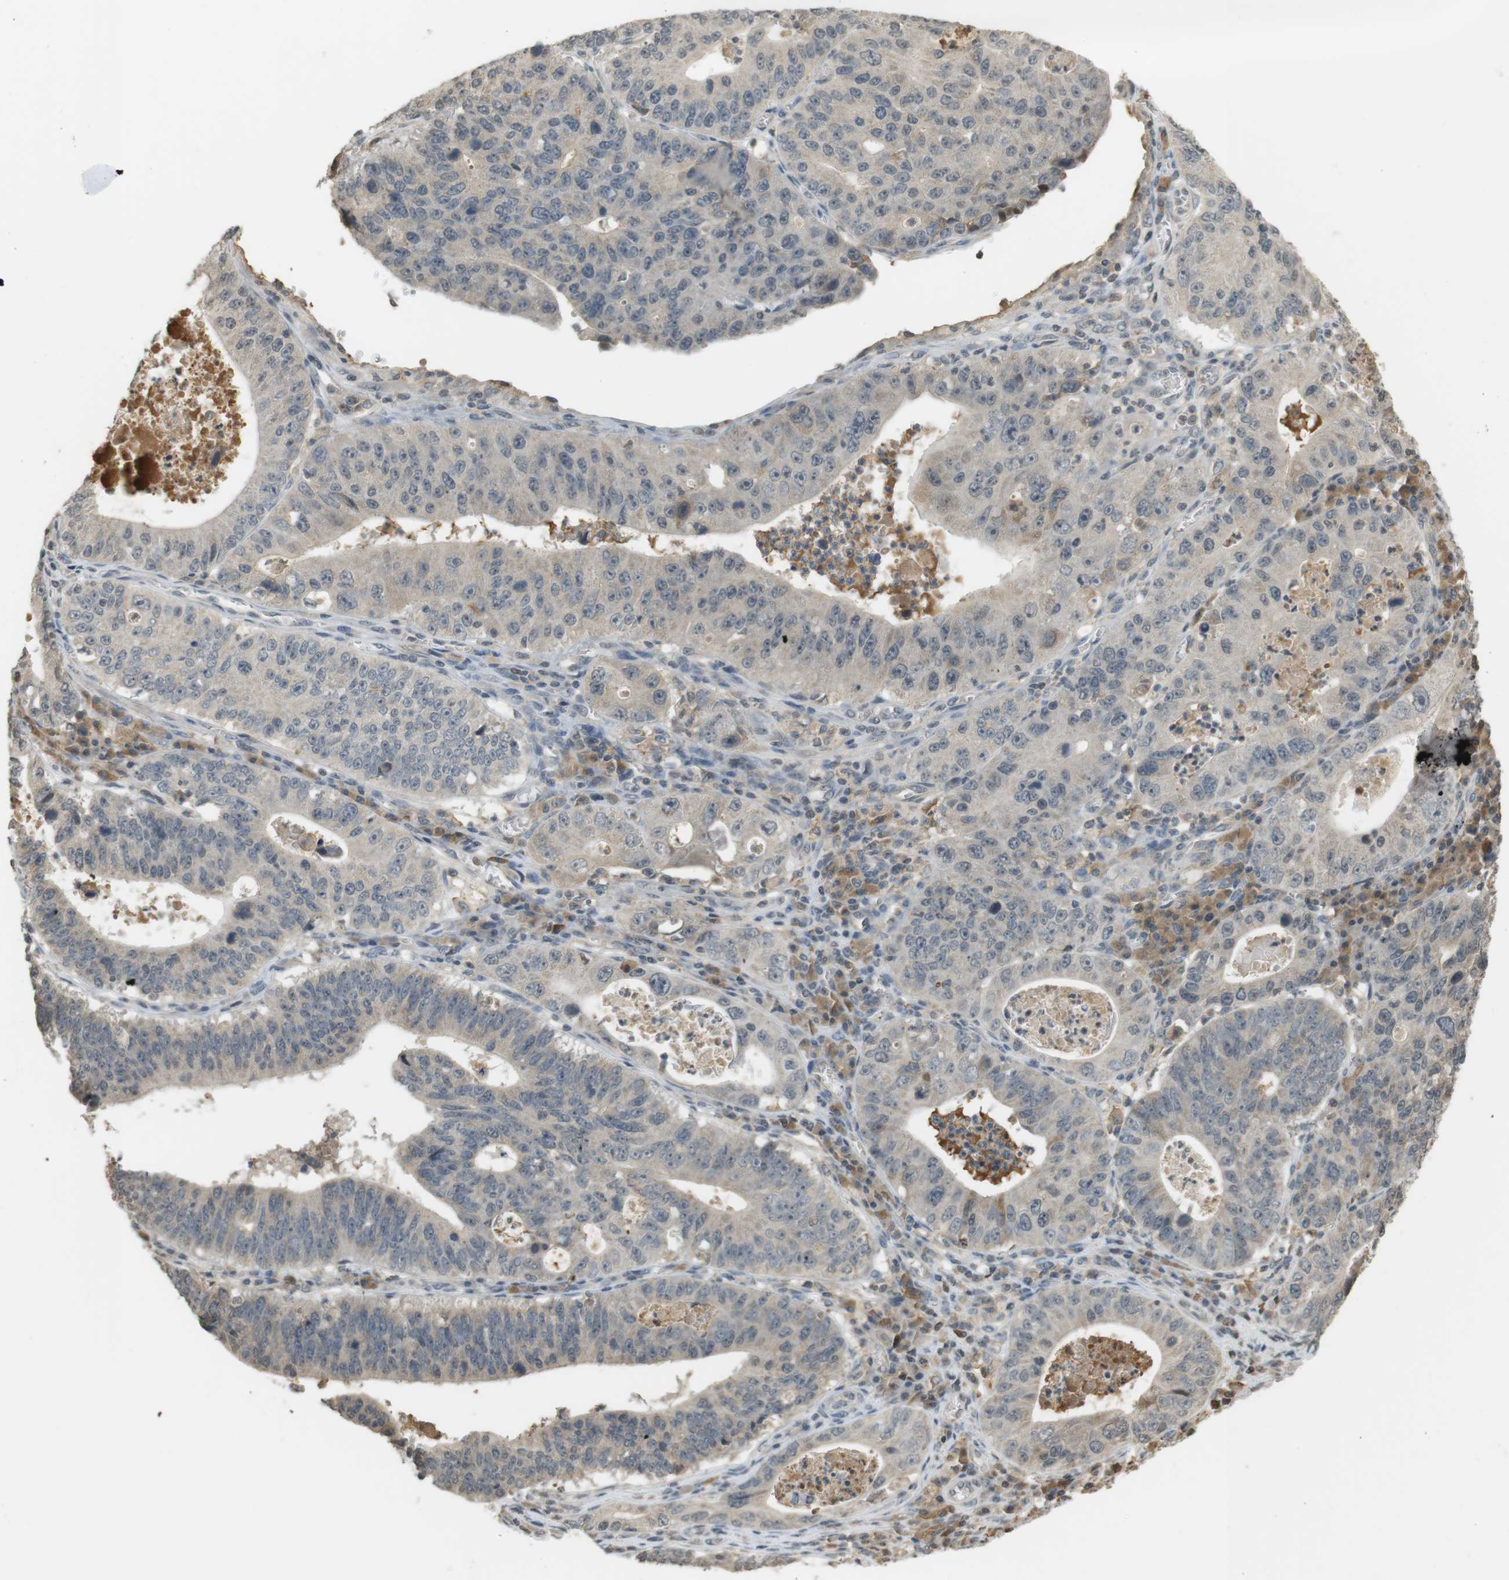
{"staining": {"intensity": "negative", "quantity": "none", "location": "none"}, "tissue": "stomach cancer", "cell_type": "Tumor cells", "image_type": "cancer", "snomed": [{"axis": "morphology", "description": "Adenocarcinoma, NOS"}, {"axis": "topography", "description": "Stomach"}], "caption": "This is a histopathology image of immunohistochemistry staining of stomach cancer (adenocarcinoma), which shows no positivity in tumor cells.", "gene": "SRR", "patient": {"sex": "male", "age": 59}}